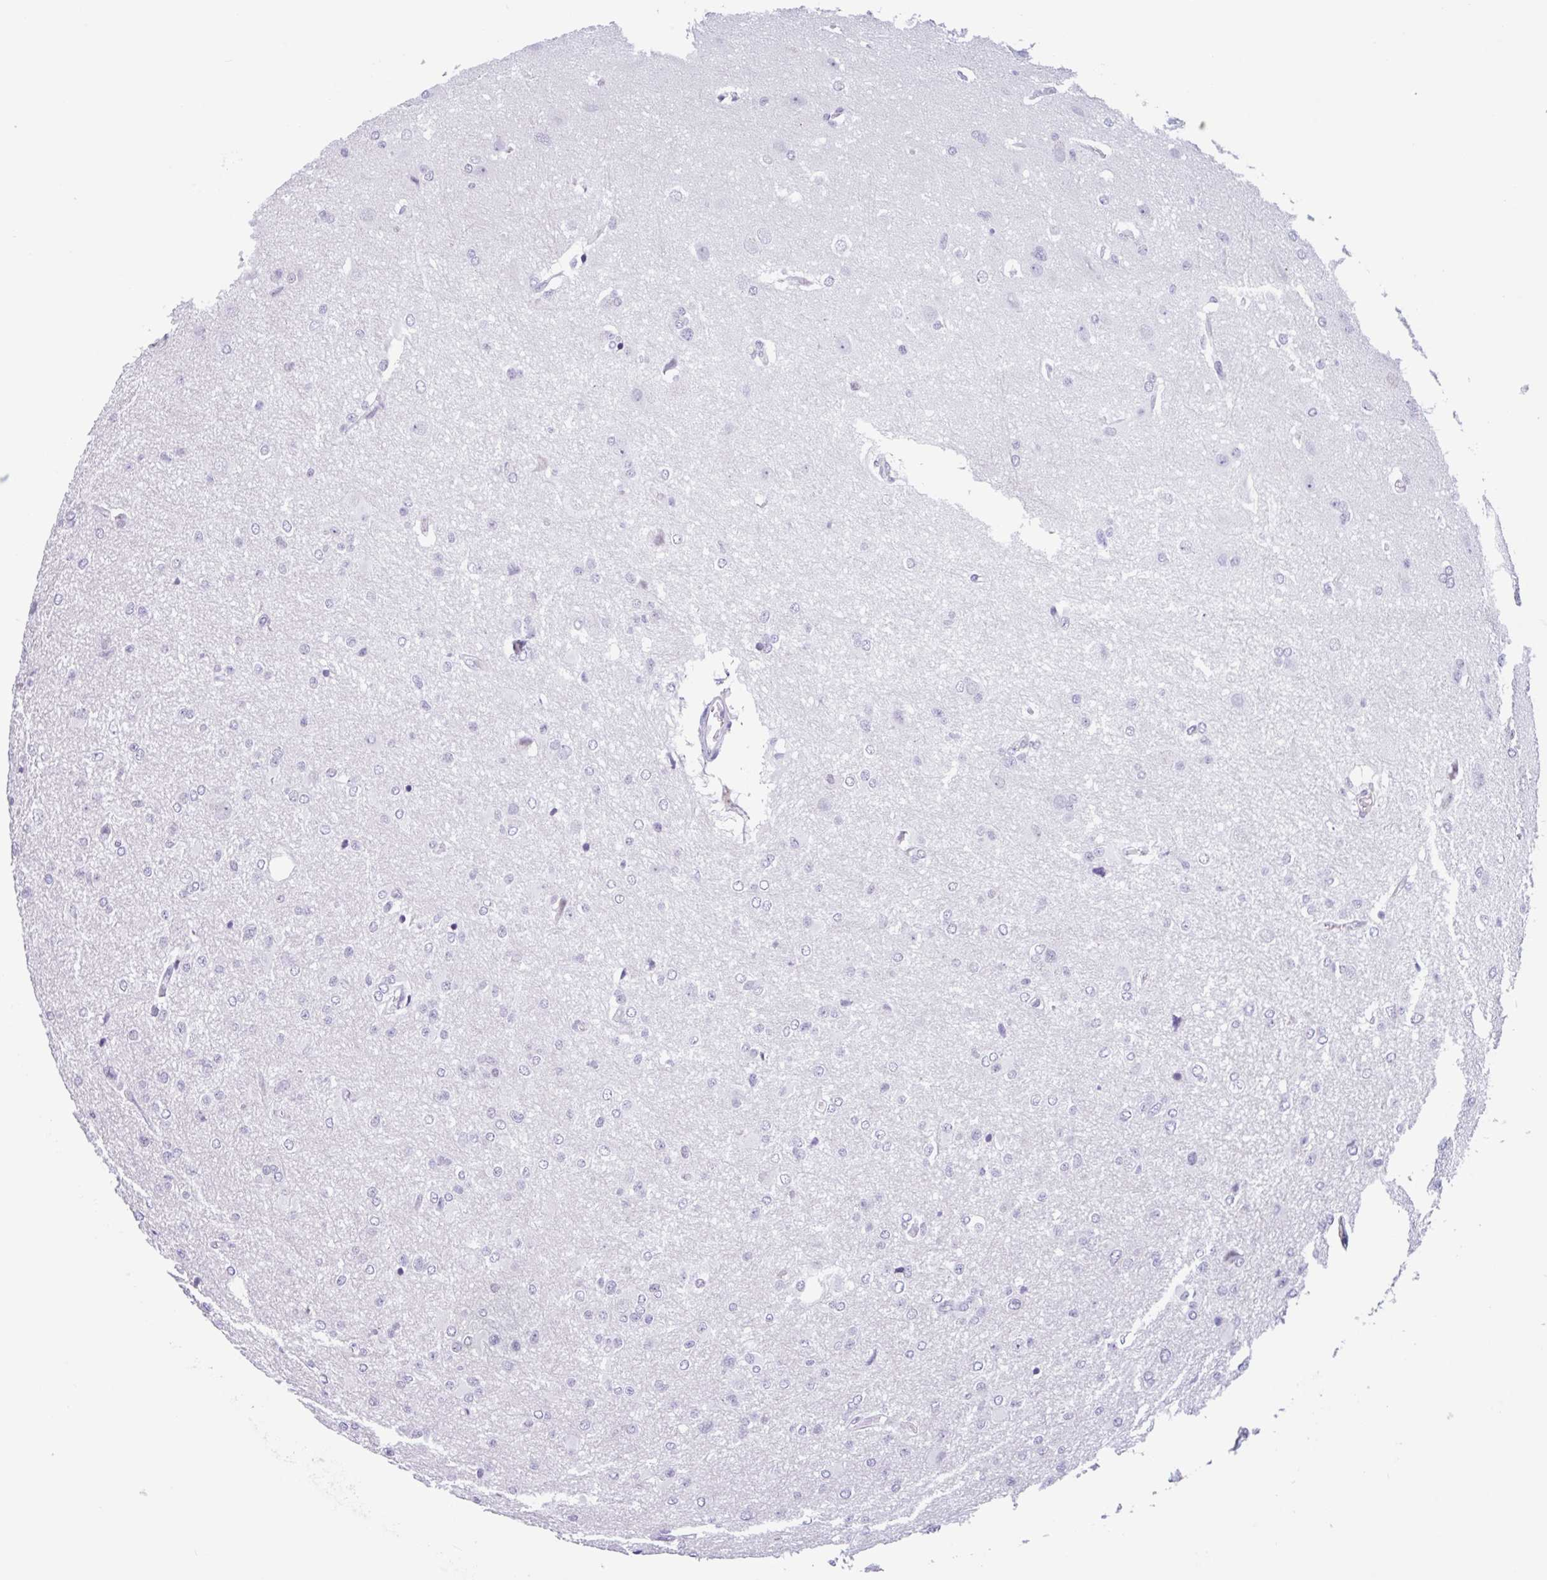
{"staining": {"intensity": "negative", "quantity": "none", "location": "none"}, "tissue": "glioma", "cell_type": "Tumor cells", "image_type": "cancer", "snomed": [{"axis": "morphology", "description": "Glioma, malignant, Low grade"}, {"axis": "topography", "description": "Brain"}], "caption": "DAB immunohistochemical staining of malignant glioma (low-grade) shows no significant expression in tumor cells.", "gene": "PLG", "patient": {"sex": "male", "age": 26}}